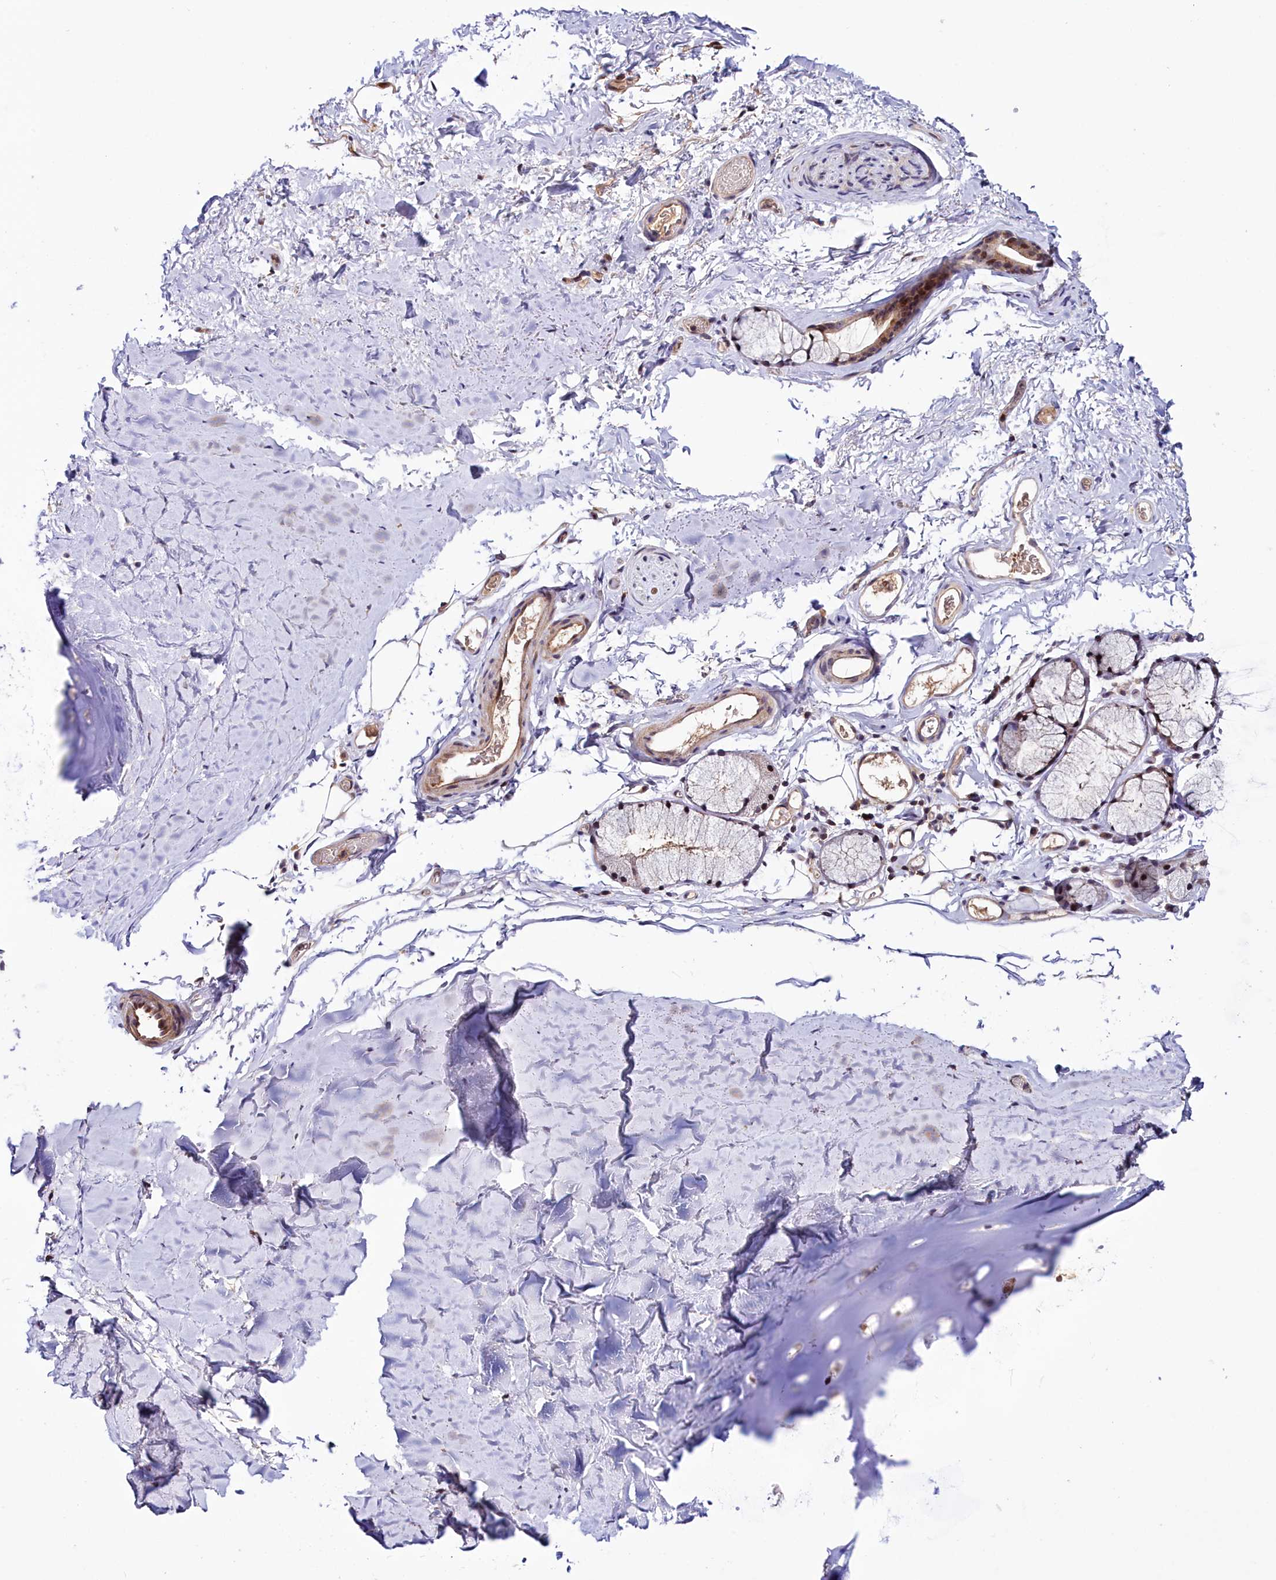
{"staining": {"intensity": "weak", "quantity": "25%-75%", "location": "cytoplasmic/membranous"}, "tissue": "adipose tissue", "cell_type": "Adipocytes", "image_type": "normal", "snomed": [{"axis": "morphology", "description": "Normal tissue, NOS"}, {"axis": "topography", "description": "Bronchus"}], "caption": "Immunohistochemical staining of unremarkable human adipose tissue demonstrates low levels of weak cytoplasmic/membranous expression in about 25%-75% of adipocytes. (Brightfield microscopy of DAB IHC at high magnification).", "gene": "NEURL4", "patient": {"sex": "female", "age": 73}}